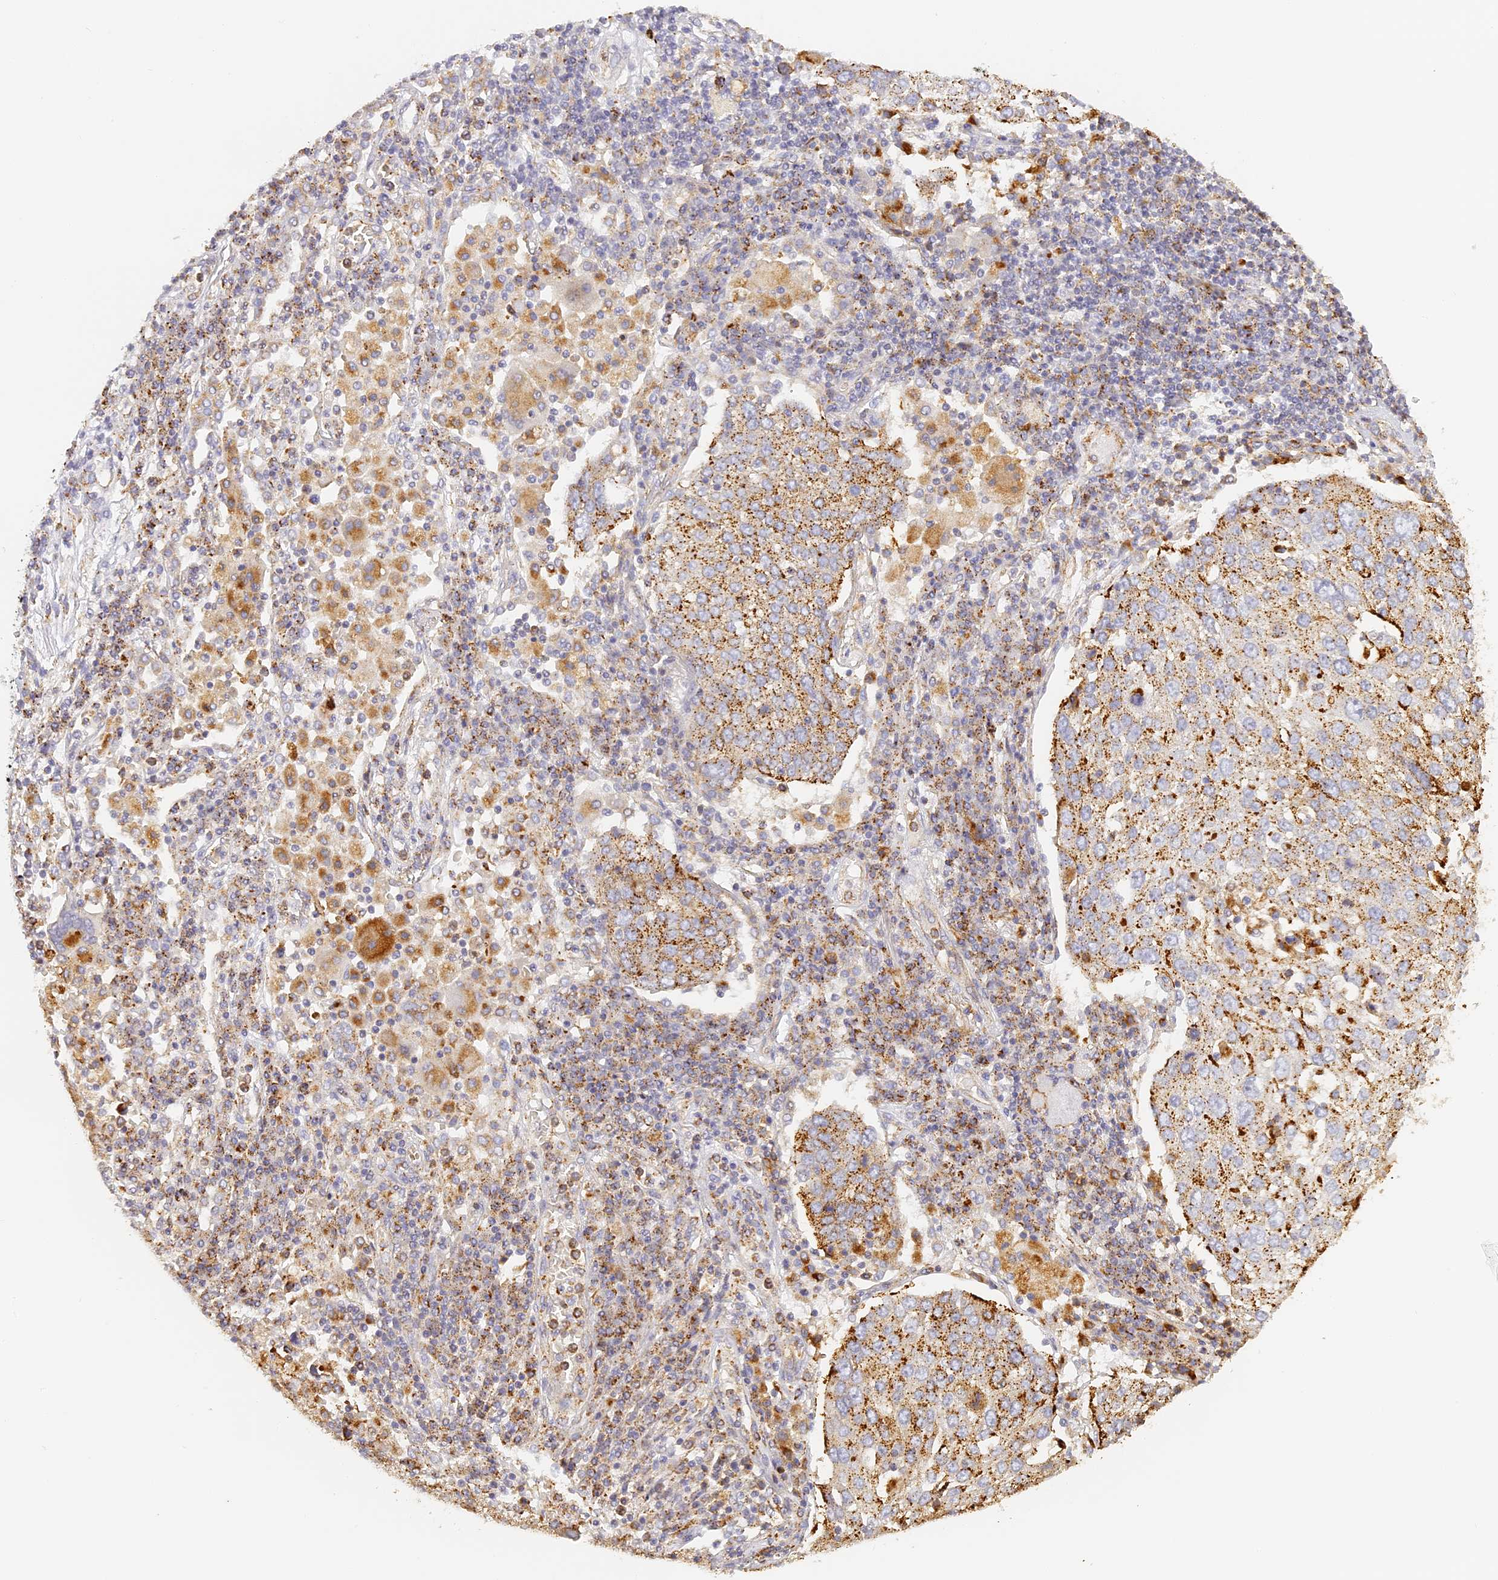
{"staining": {"intensity": "moderate", "quantity": ">75%", "location": "cytoplasmic/membranous"}, "tissue": "lung cancer", "cell_type": "Tumor cells", "image_type": "cancer", "snomed": [{"axis": "morphology", "description": "Squamous cell carcinoma, NOS"}, {"axis": "topography", "description": "Lung"}], "caption": "Brown immunohistochemical staining in human lung cancer (squamous cell carcinoma) reveals moderate cytoplasmic/membranous positivity in about >75% of tumor cells.", "gene": "LAMP2", "patient": {"sex": "male", "age": 65}}